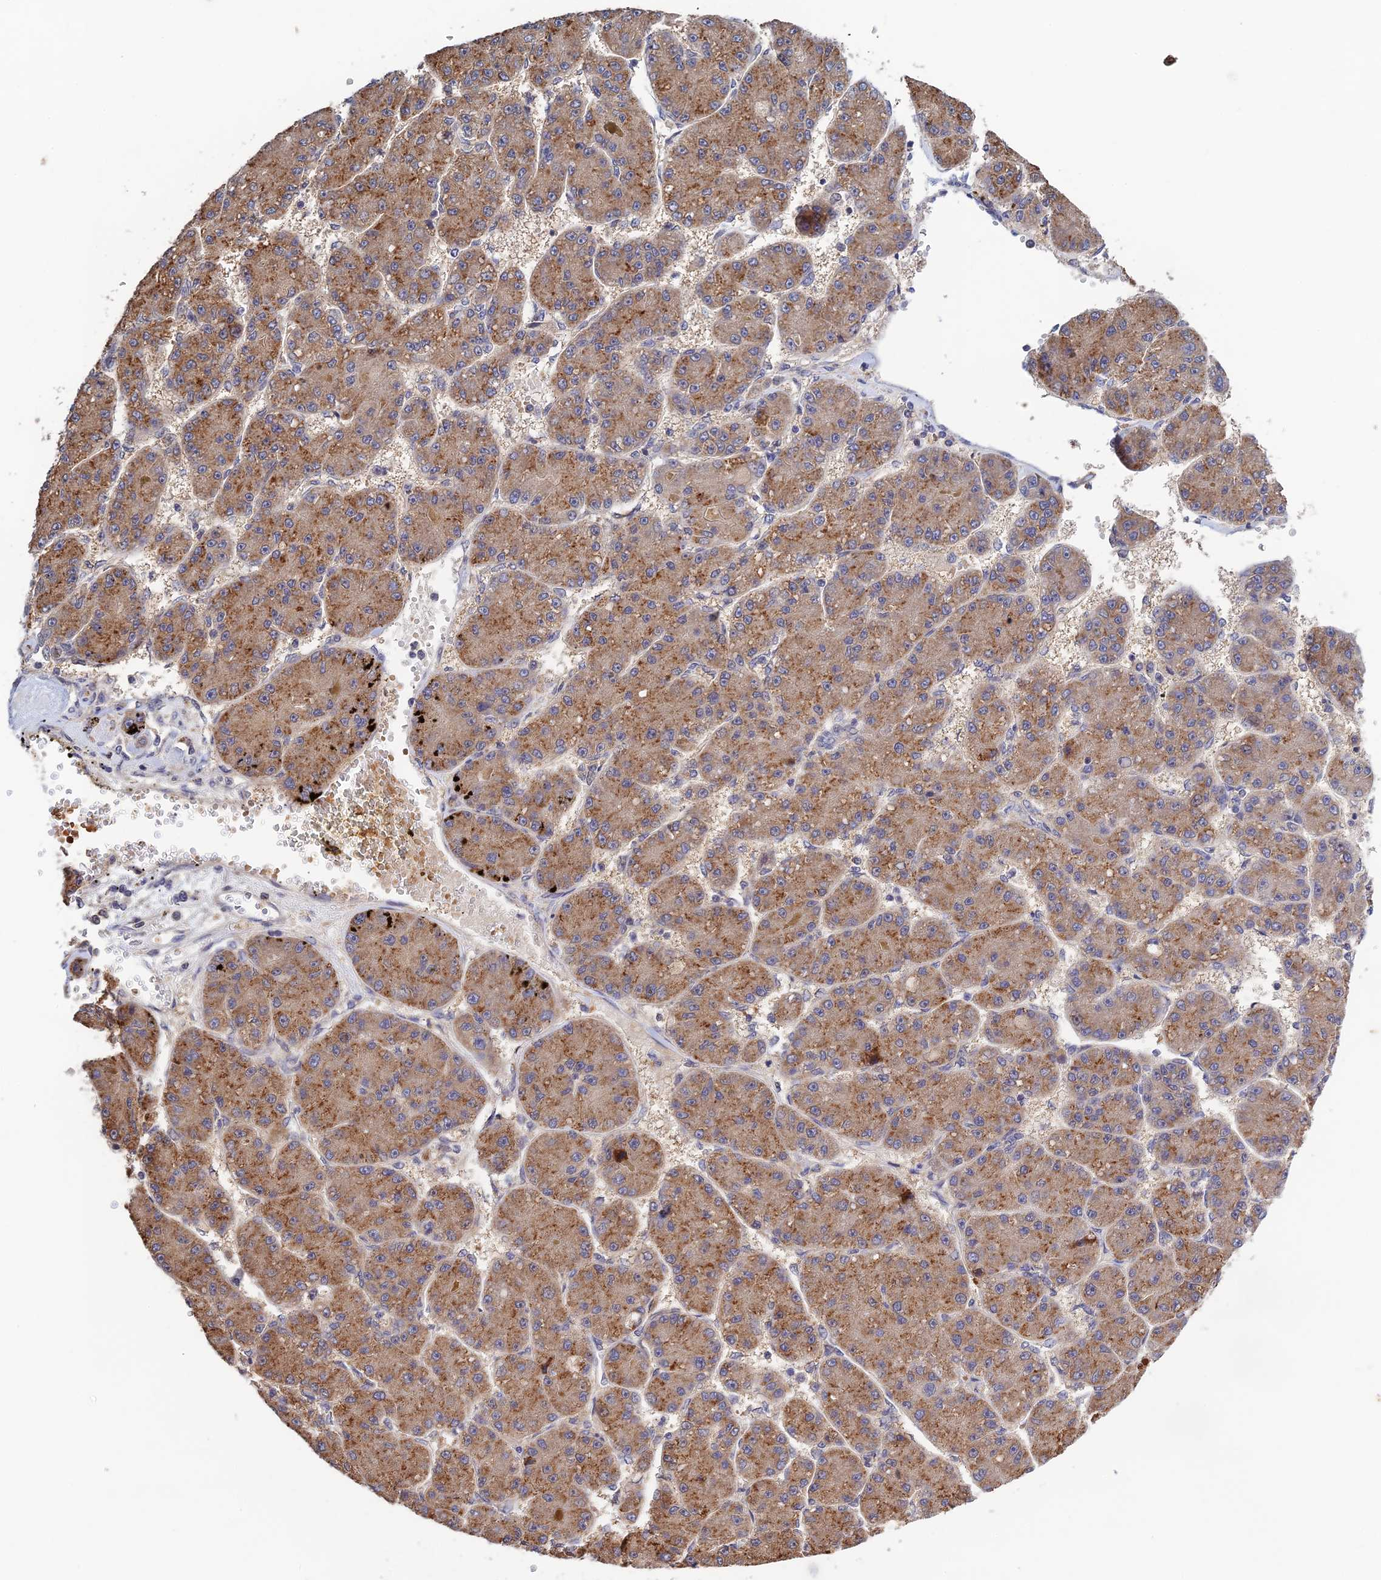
{"staining": {"intensity": "moderate", "quantity": "25%-75%", "location": "cytoplasmic/membranous"}, "tissue": "liver cancer", "cell_type": "Tumor cells", "image_type": "cancer", "snomed": [{"axis": "morphology", "description": "Carcinoma, Hepatocellular, NOS"}, {"axis": "topography", "description": "Liver"}], "caption": "Protein expression by immunohistochemistry demonstrates moderate cytoplasmic/membranous expression in approximately 25%-75% of tumor cells in liver hepatocellular carcinoma.", "gene": "CWH43", "patient": {"sex": "male", "age": 67}}